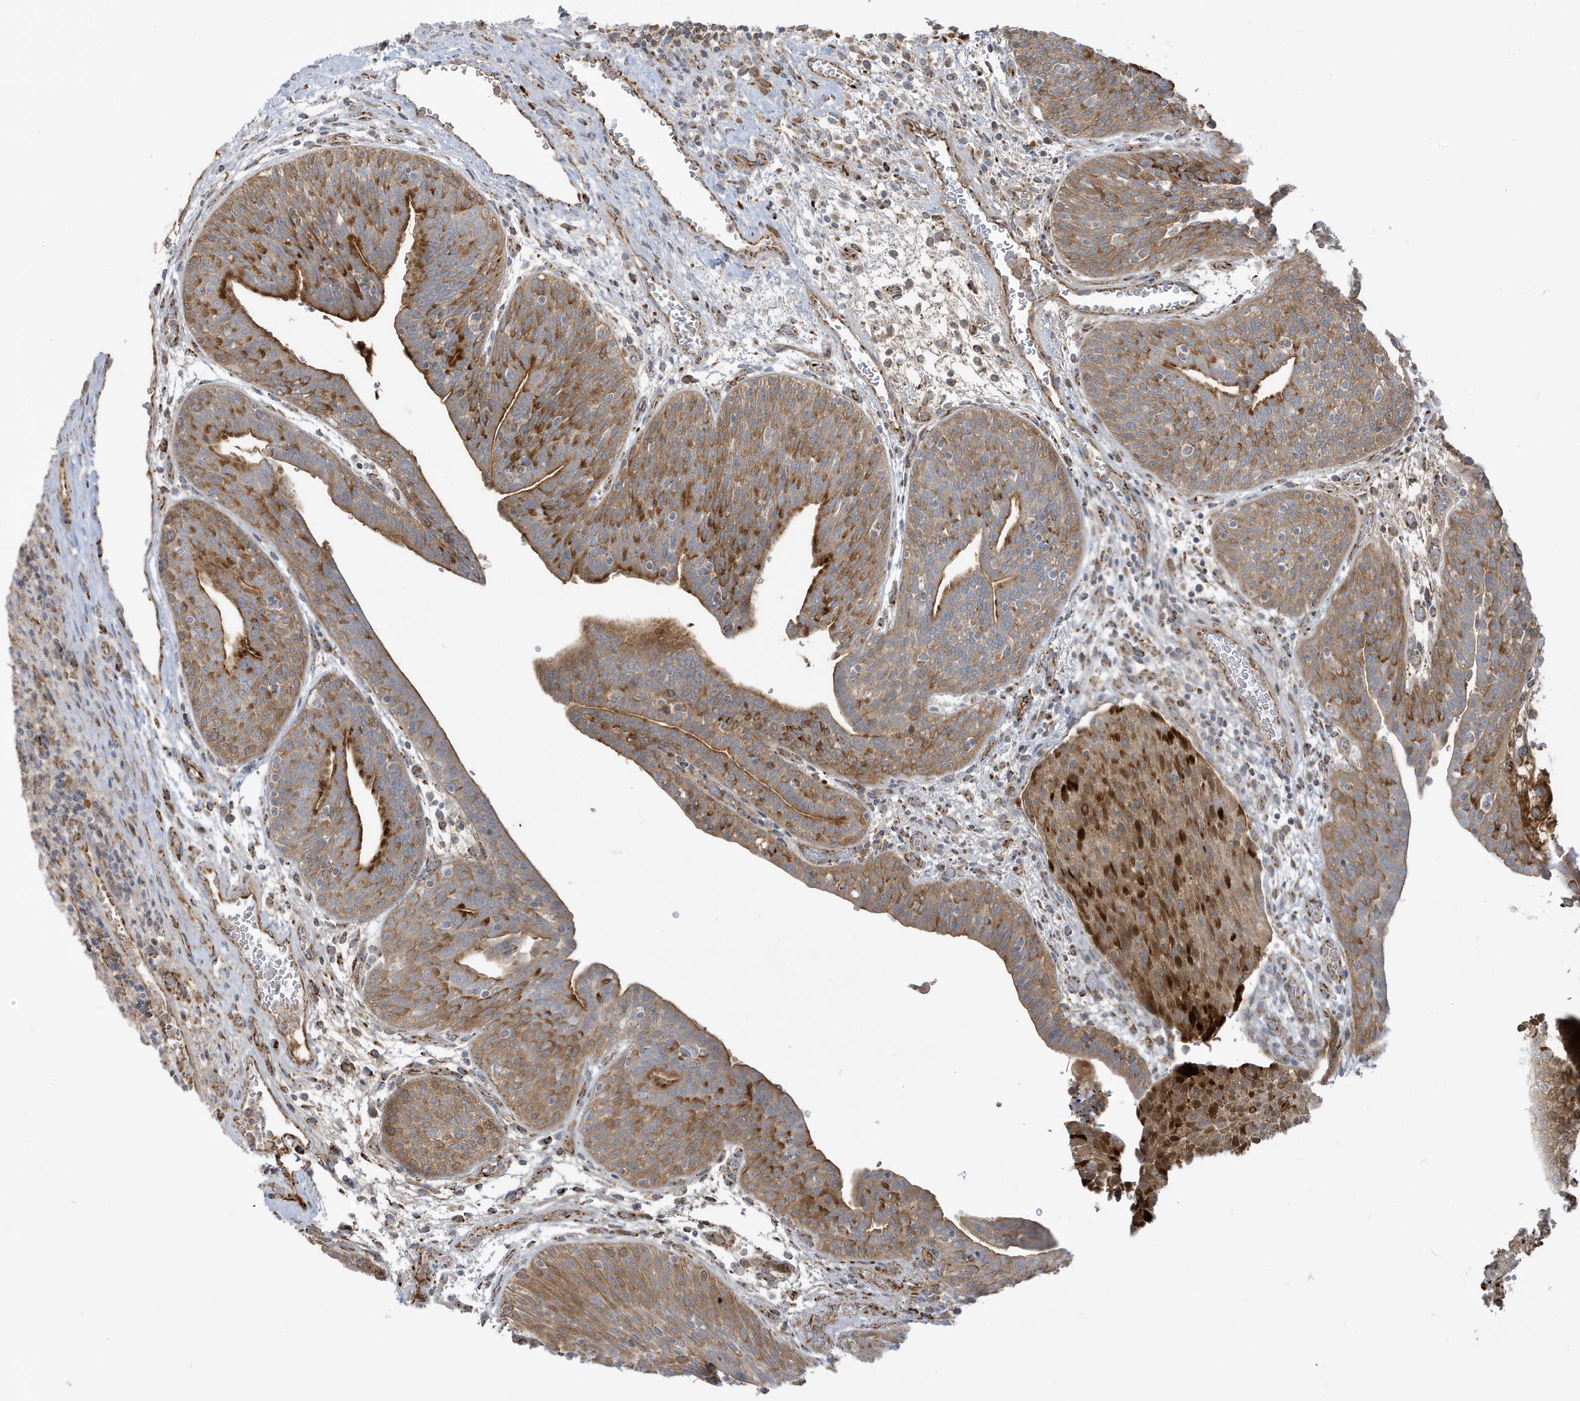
{"staining": {"intensity": "moderate", "quantity": ">75%", "location": "cytoplasmic/membranous"}, "tissue": "urothelial cancer", "cell_type": "Tumor cells", "image_type": "cancer", "snomed": [{"axis": "morphology", "description": "Urothelial carcinoma, High grade"}, {"axis": "topography", "description": "Urinary bladder"}], "caption": "Human urothelial cancer stained with a protein marker displays moderate staining in tumor cells.", "gene": "IFT57", "patient": {"sex": "male", "age": 35}}